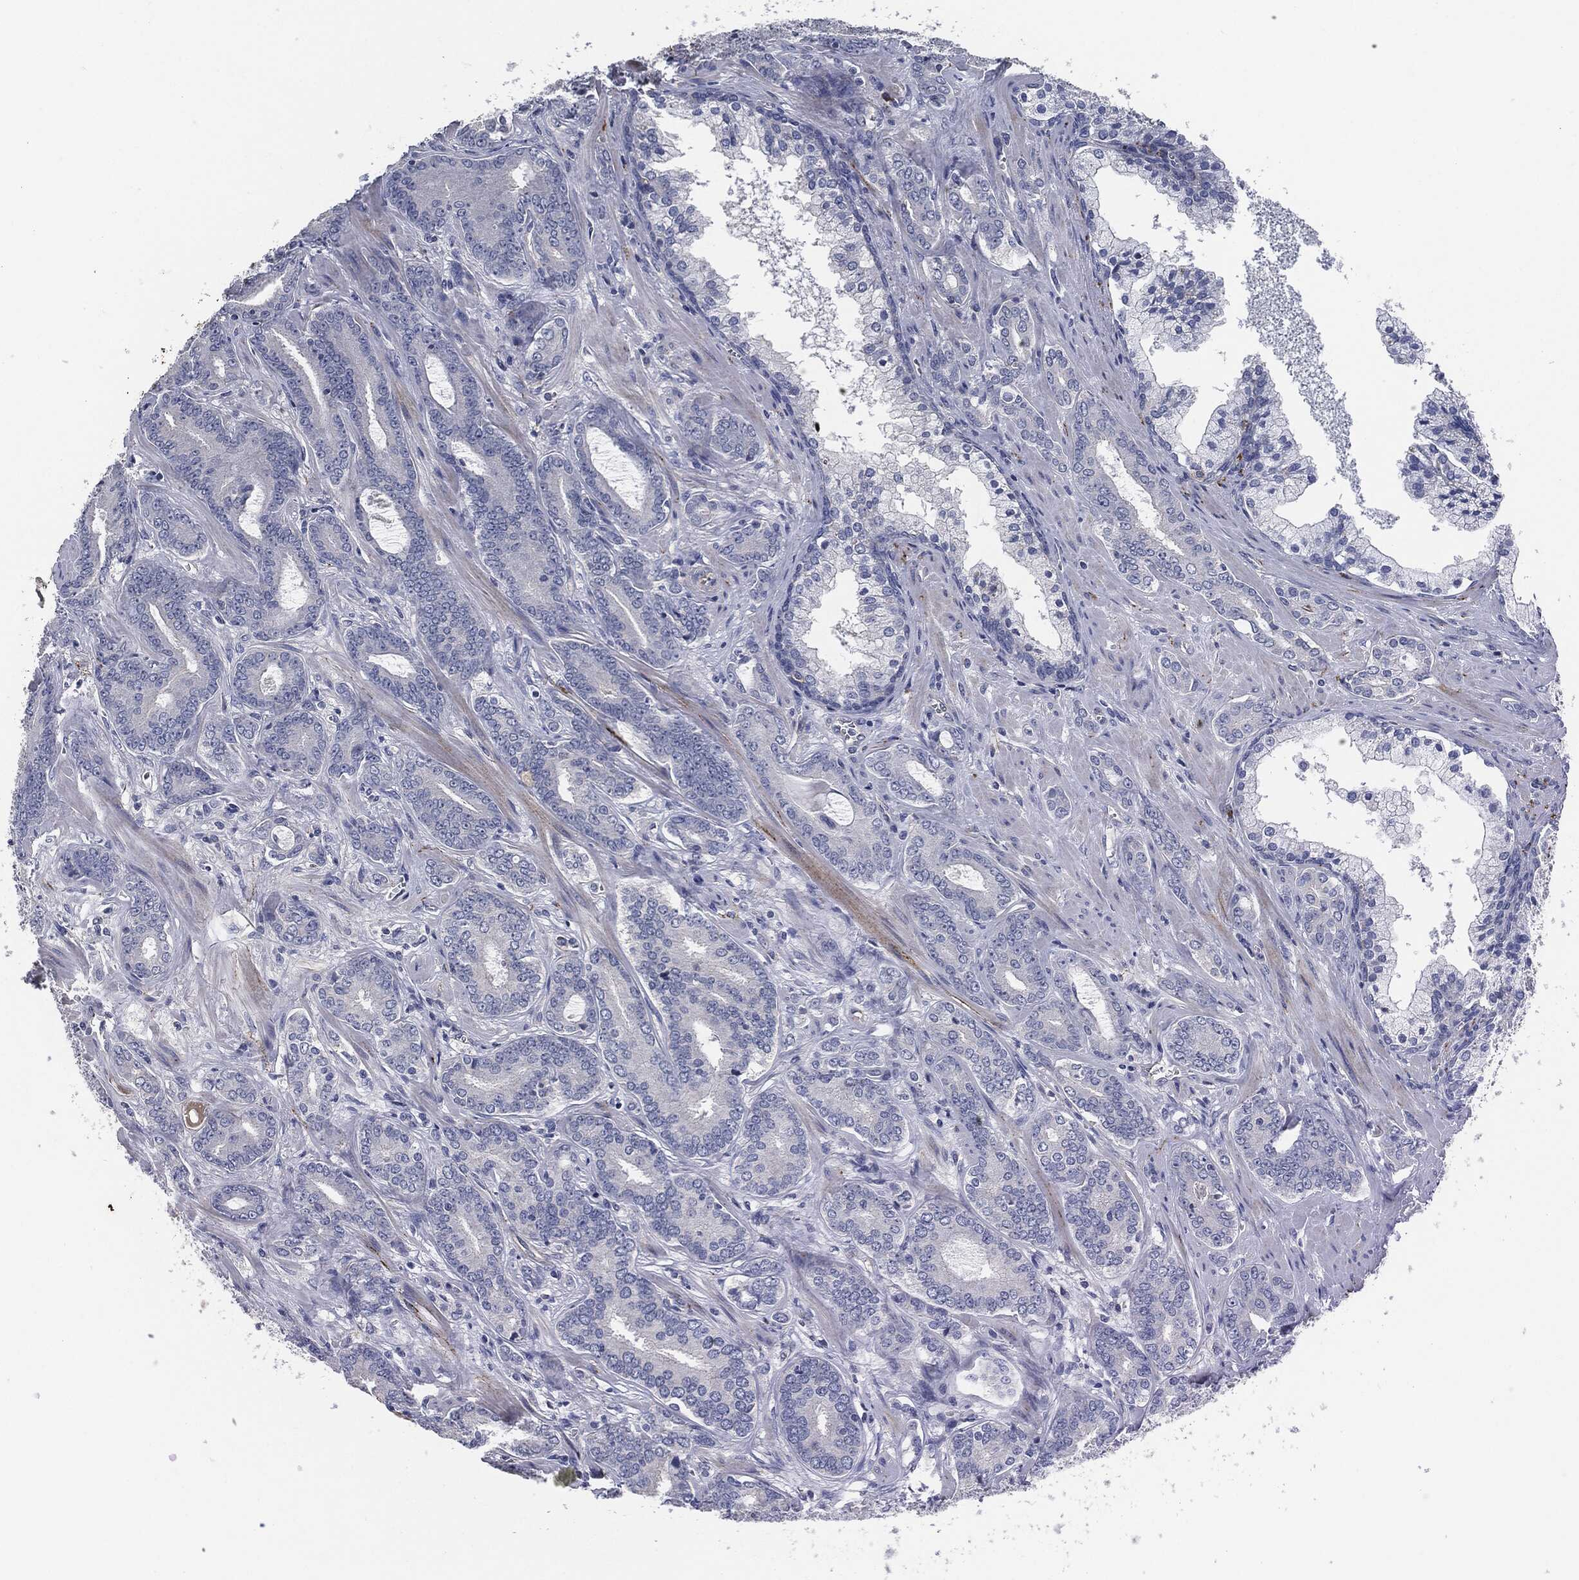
{"staining": {"intensity": "negative", "quantity": "none", "location": "none"}, "tissue": "prostate cancer", "cell_type": "Tumor cells", "image_type": "cancer", "snomed": [{"axis": "morphology", "description": "Adenocarcinoma, NOS"}, {"axis": "topography", "description": "Prostate"}], "caption": "An immunohistochemistry (IHC) image of prostate adenocarcinoma is shown. There is no staining in tumor cells of prostate adenocarcinoma.", "gene": "CD27", "patient": {"sex": "male", "age": 55}}